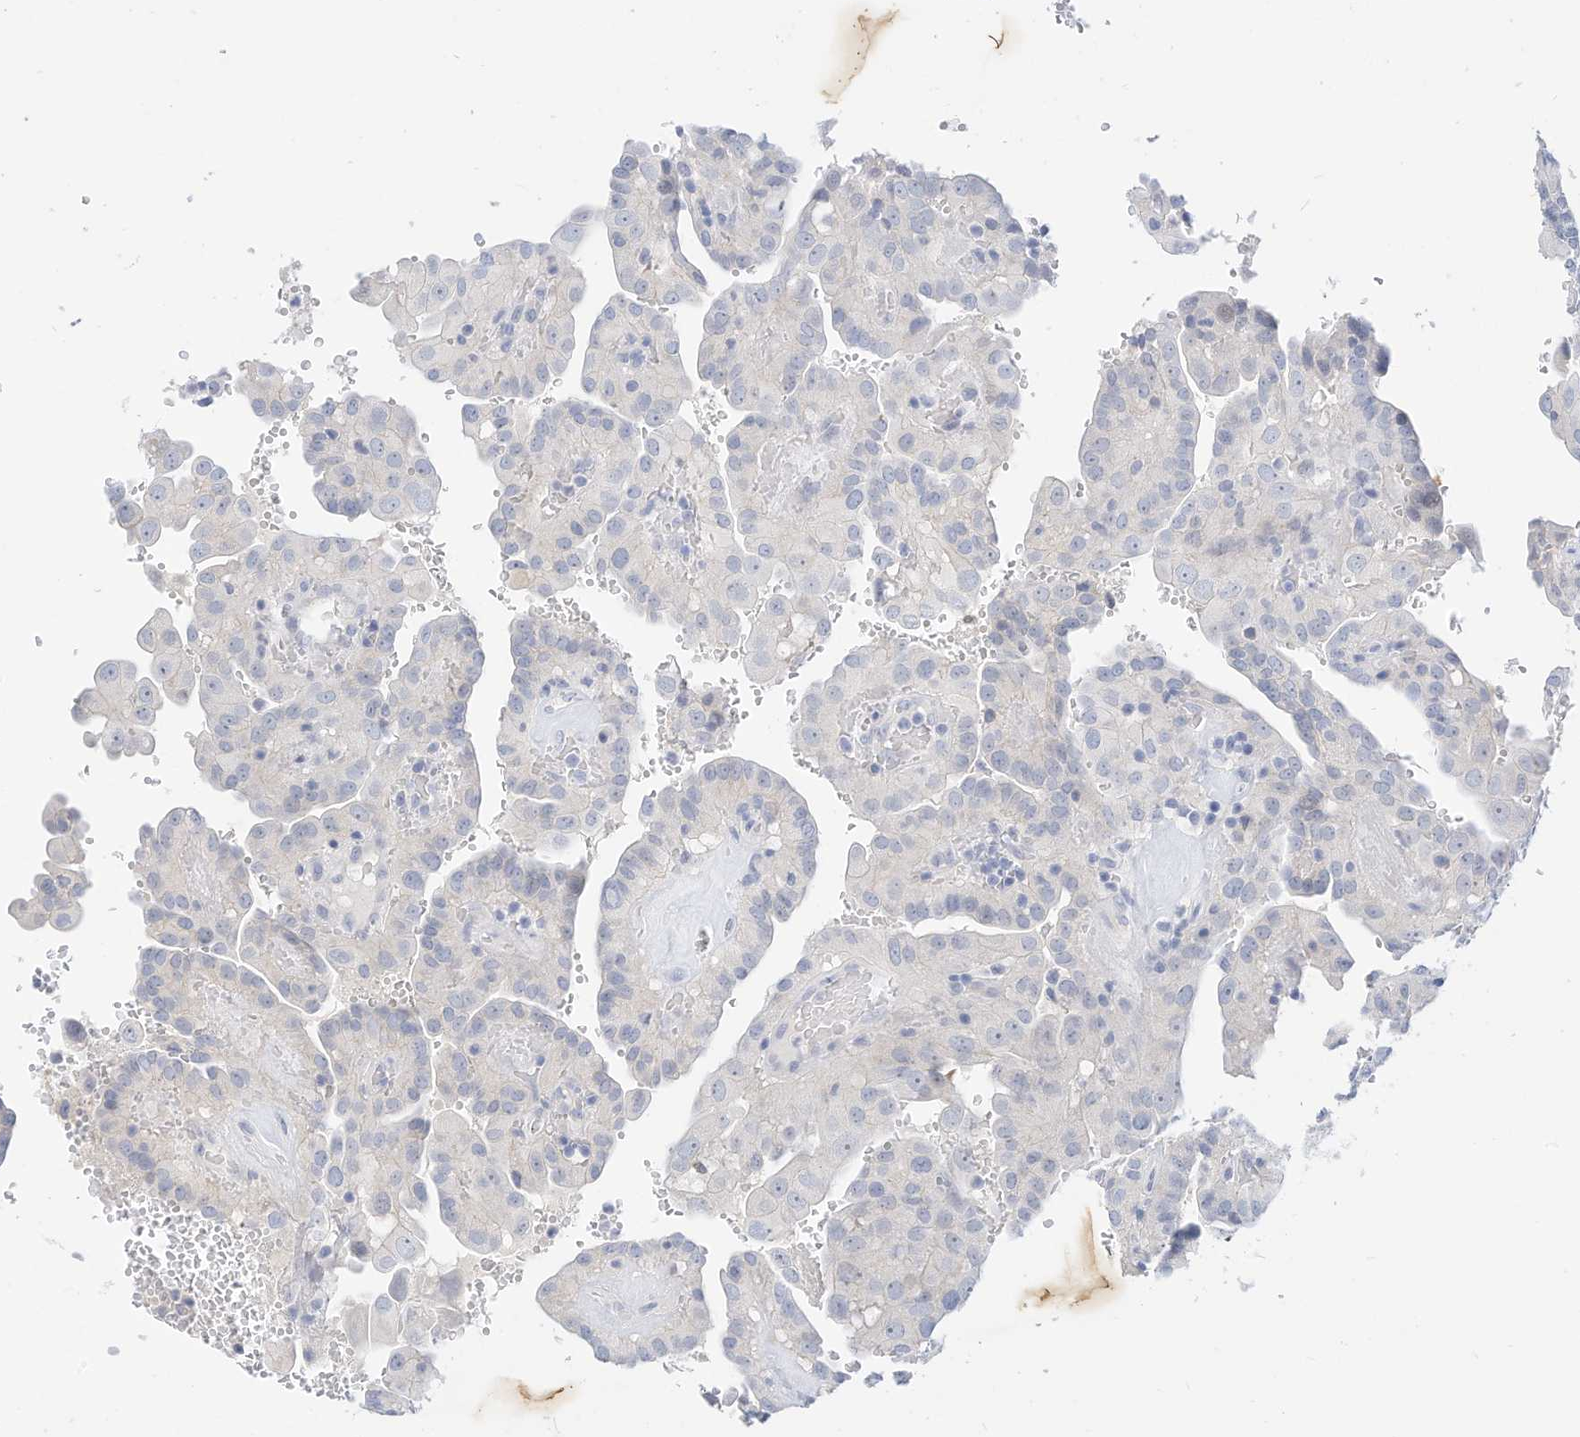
{"staining": {"intensity": "negative", "quantity": "none", "location": "none"}, "tissue": "thyroid cancer", "cell_type": "Tumor cells", "image_type": "cancer", "snomed": [{"axis": "morphology", "description": "Papillary adenocarcinoma, NOS"}, {"axis": "topography", "description": "Thyroid gland"}], "caption": "This is a micrograph of immunohistochemistry staining of thyroid cancer, which shows no positivity in tumor cells.", "gene": "SPOCD1", "patient": {"sex": "male", "age": 77}}